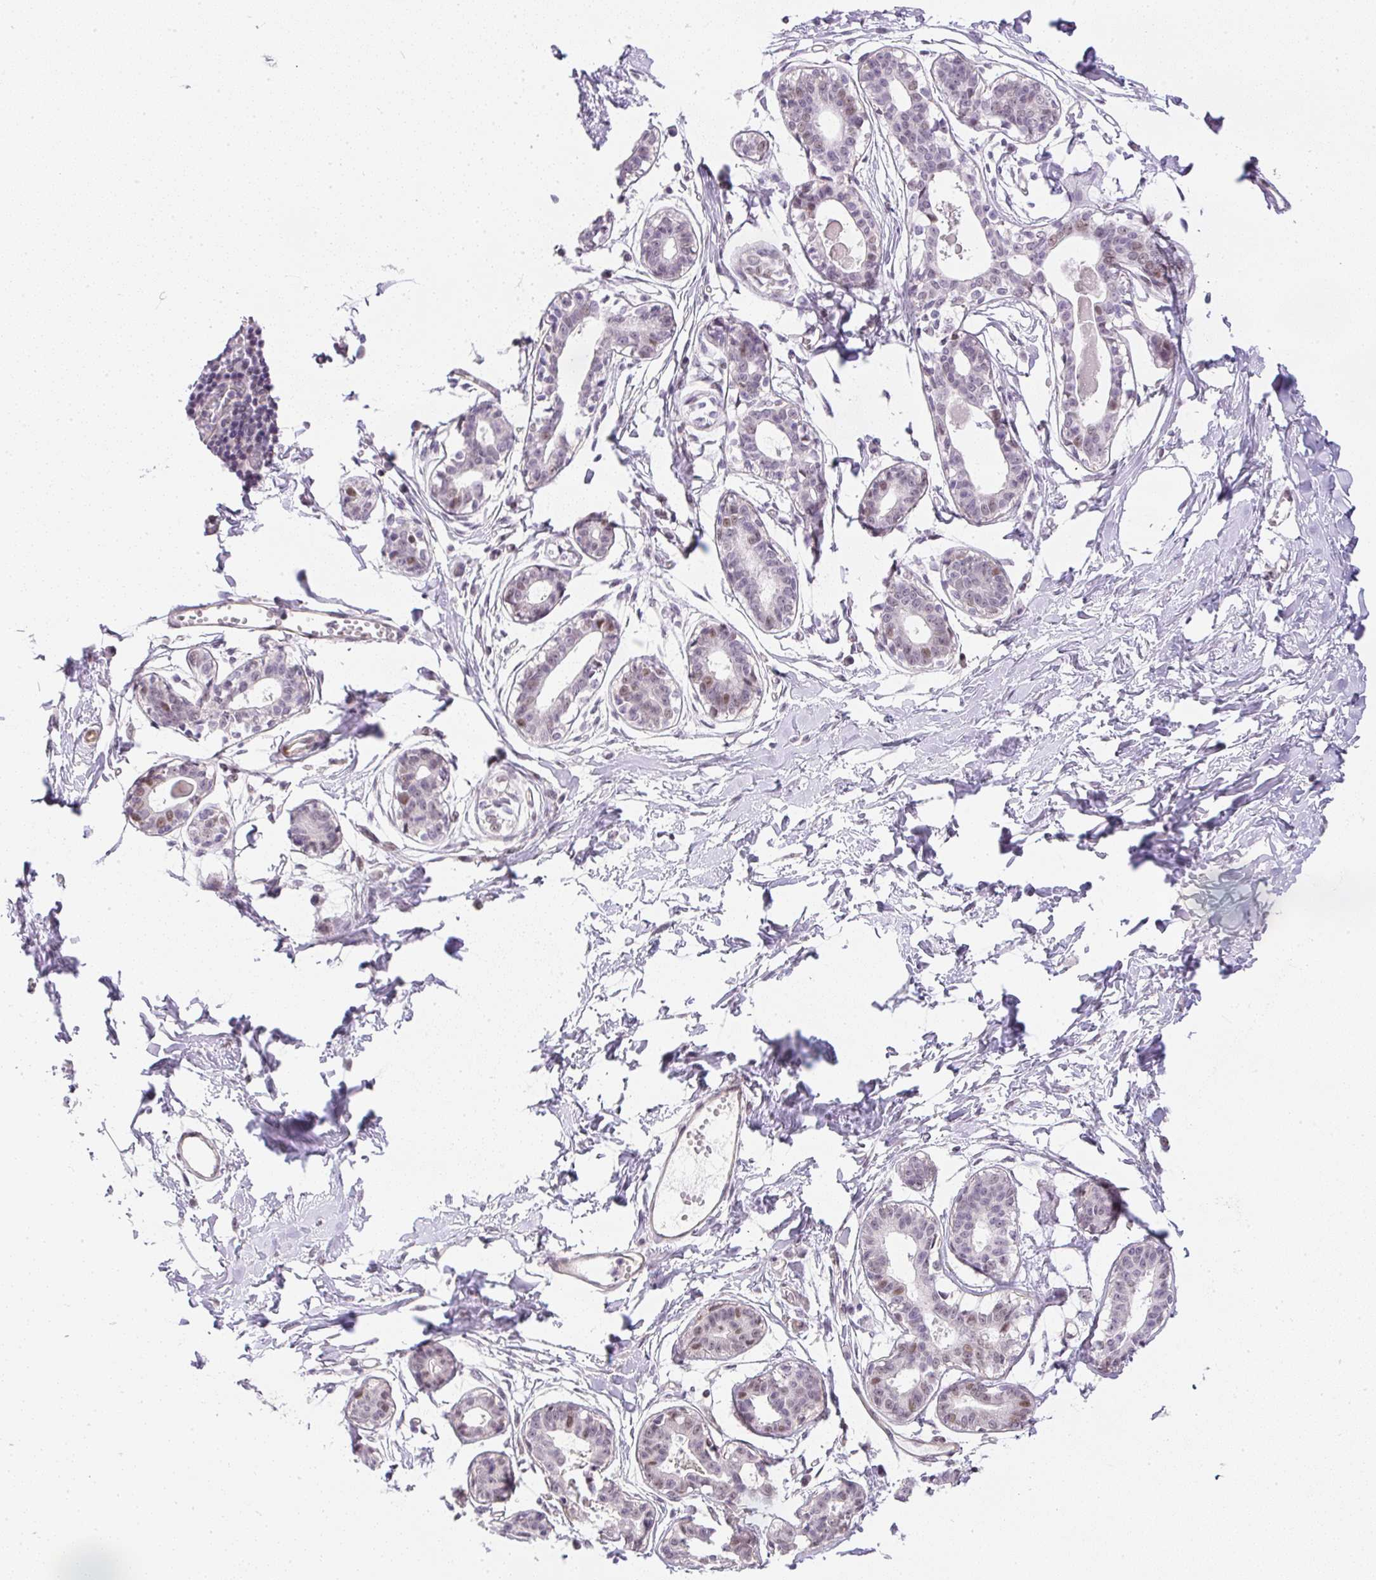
{"staining": {"intensity": "negative", "quantity": "none", "location": "none"}, "tissue": "breast", "cell_type": "Adipocytes", "image_type": "normal", "snomed": [{"axis": "morphology", "description": "Normal tissue, NOS"}, {"axis": "topography", "description": "Breast"}], "caption": "Protein analysis of unremarkable breast displays no significant staining in adipocytes. The staining is performed using DAB (3,3'-diaminobenzidine) brown chromogen with nuclei counter-stained in using hematoxylin.", "gene": "DPPA4", "patient": {"sex": "female", "age": 45}}